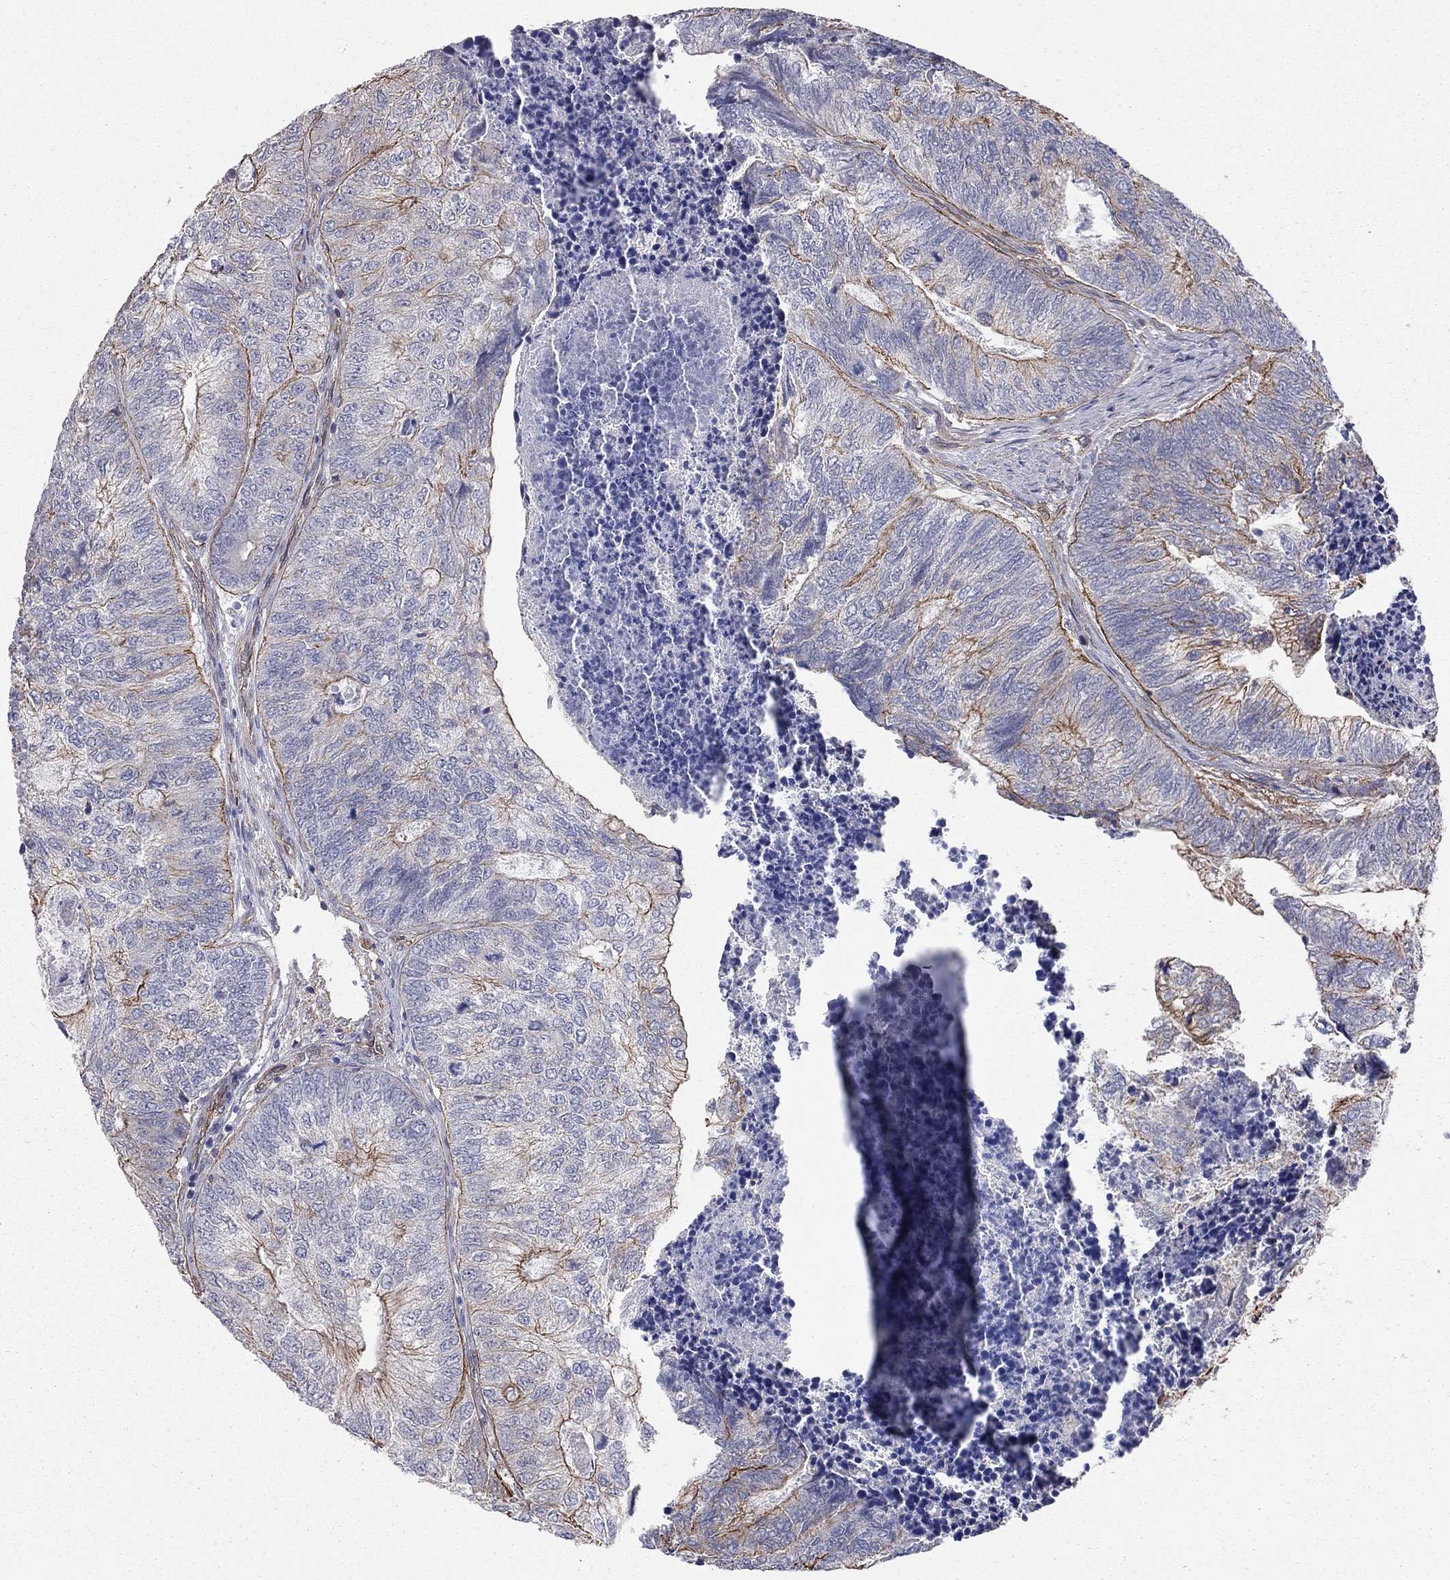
{"staining": {"intensity": "strong", "quantity": "25%-75%", "location": "cytoplasmic/membranous"}, "tissue": "colorectal cancer", "cell_type": "Tumor cells", "image_type": "cancer", "snomed": [{"axis": "morphology", "description": "Adenocarcinoma, NOS"}, {"axis": "topography", "description": "Colon"}], "caption": "Adenocarcinoma (colorectal) stained with a protein marker demonstrates strong staining in tumor cells.", "gene": "BICDL2", "patient": {"sex": "female", "age": 67}}